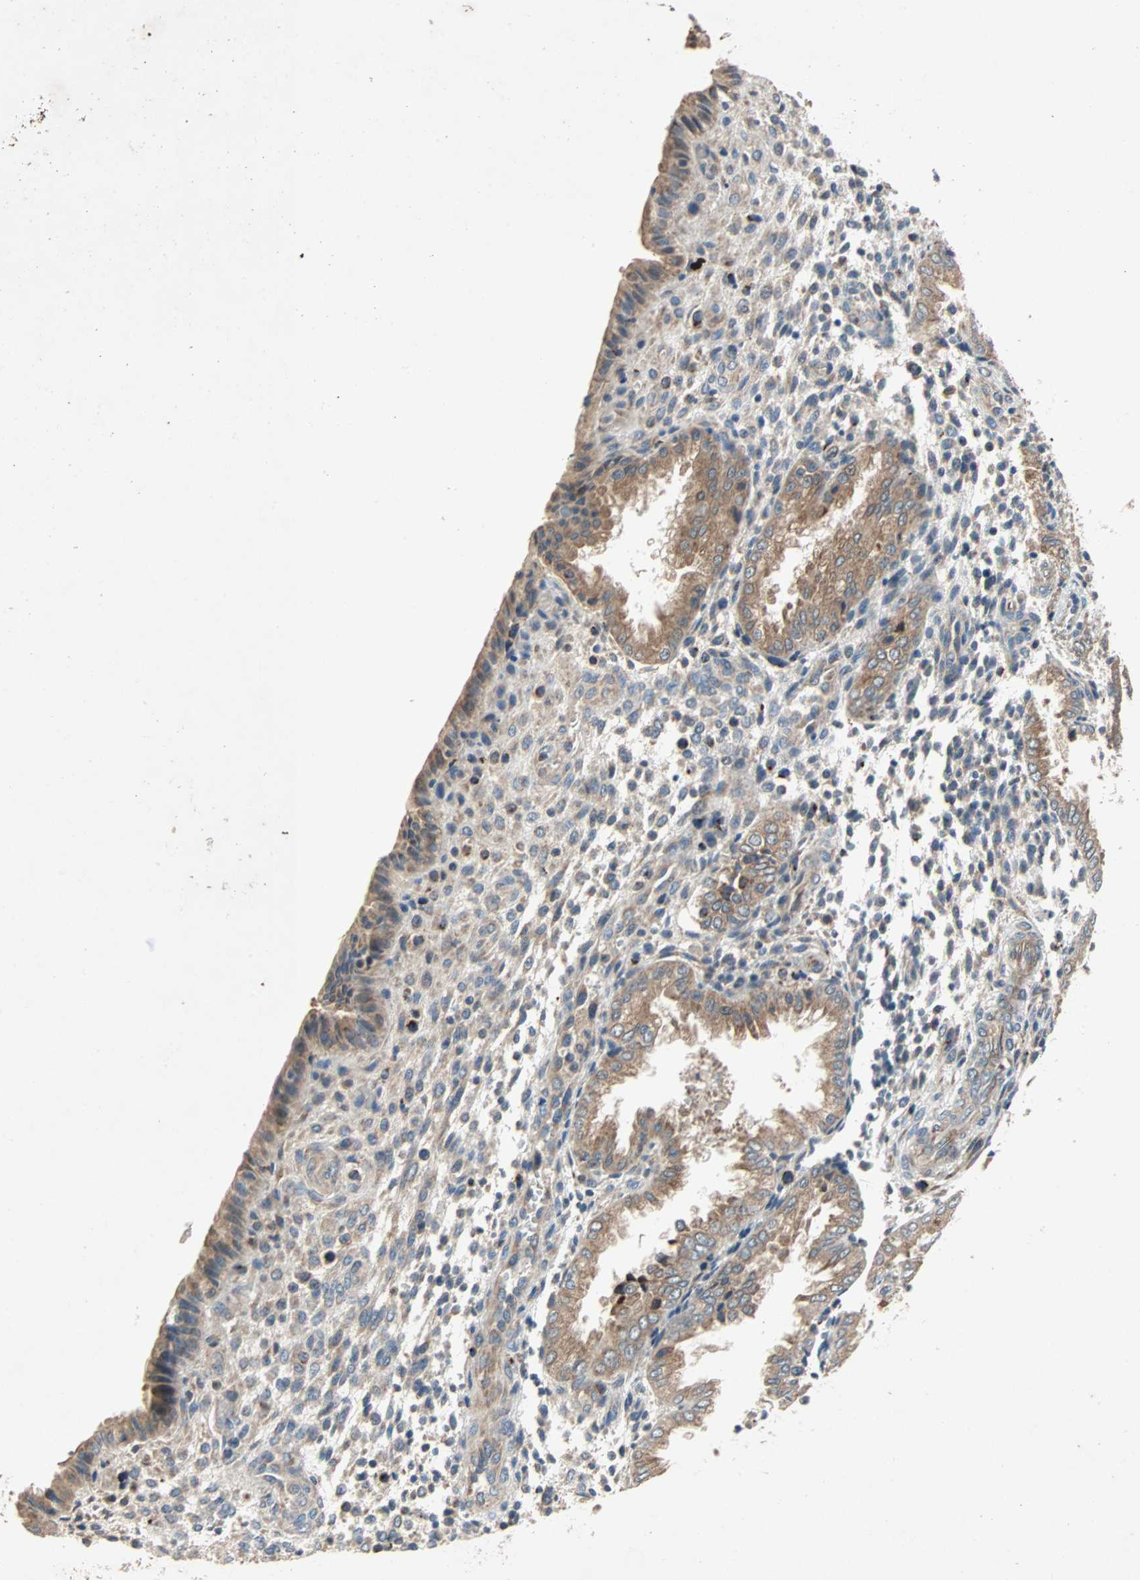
{"staining": {"intensity": "weak", "quantity": "25%-75%", "location": "cytoplasmic/membranous"}, "tissue": "endometrium", "cell_type": "Cells in endometrial stroma", "image_type": "normal", "snomed": [{"axis": "morphology", "description": "Normal tissue, NOS"}, {"axis": "topography", "description": "Endometrium"}], "caption": "An immunohistochemistry (IHC) photomicrograph of benign tissue is shown. Protein staining in brown shows weak cytoplasmic/membranous positivity in endometrium within cells in endometrial stroma.", "gene": "XYLT1", "patient": {"sex": "female", "age": 33}}